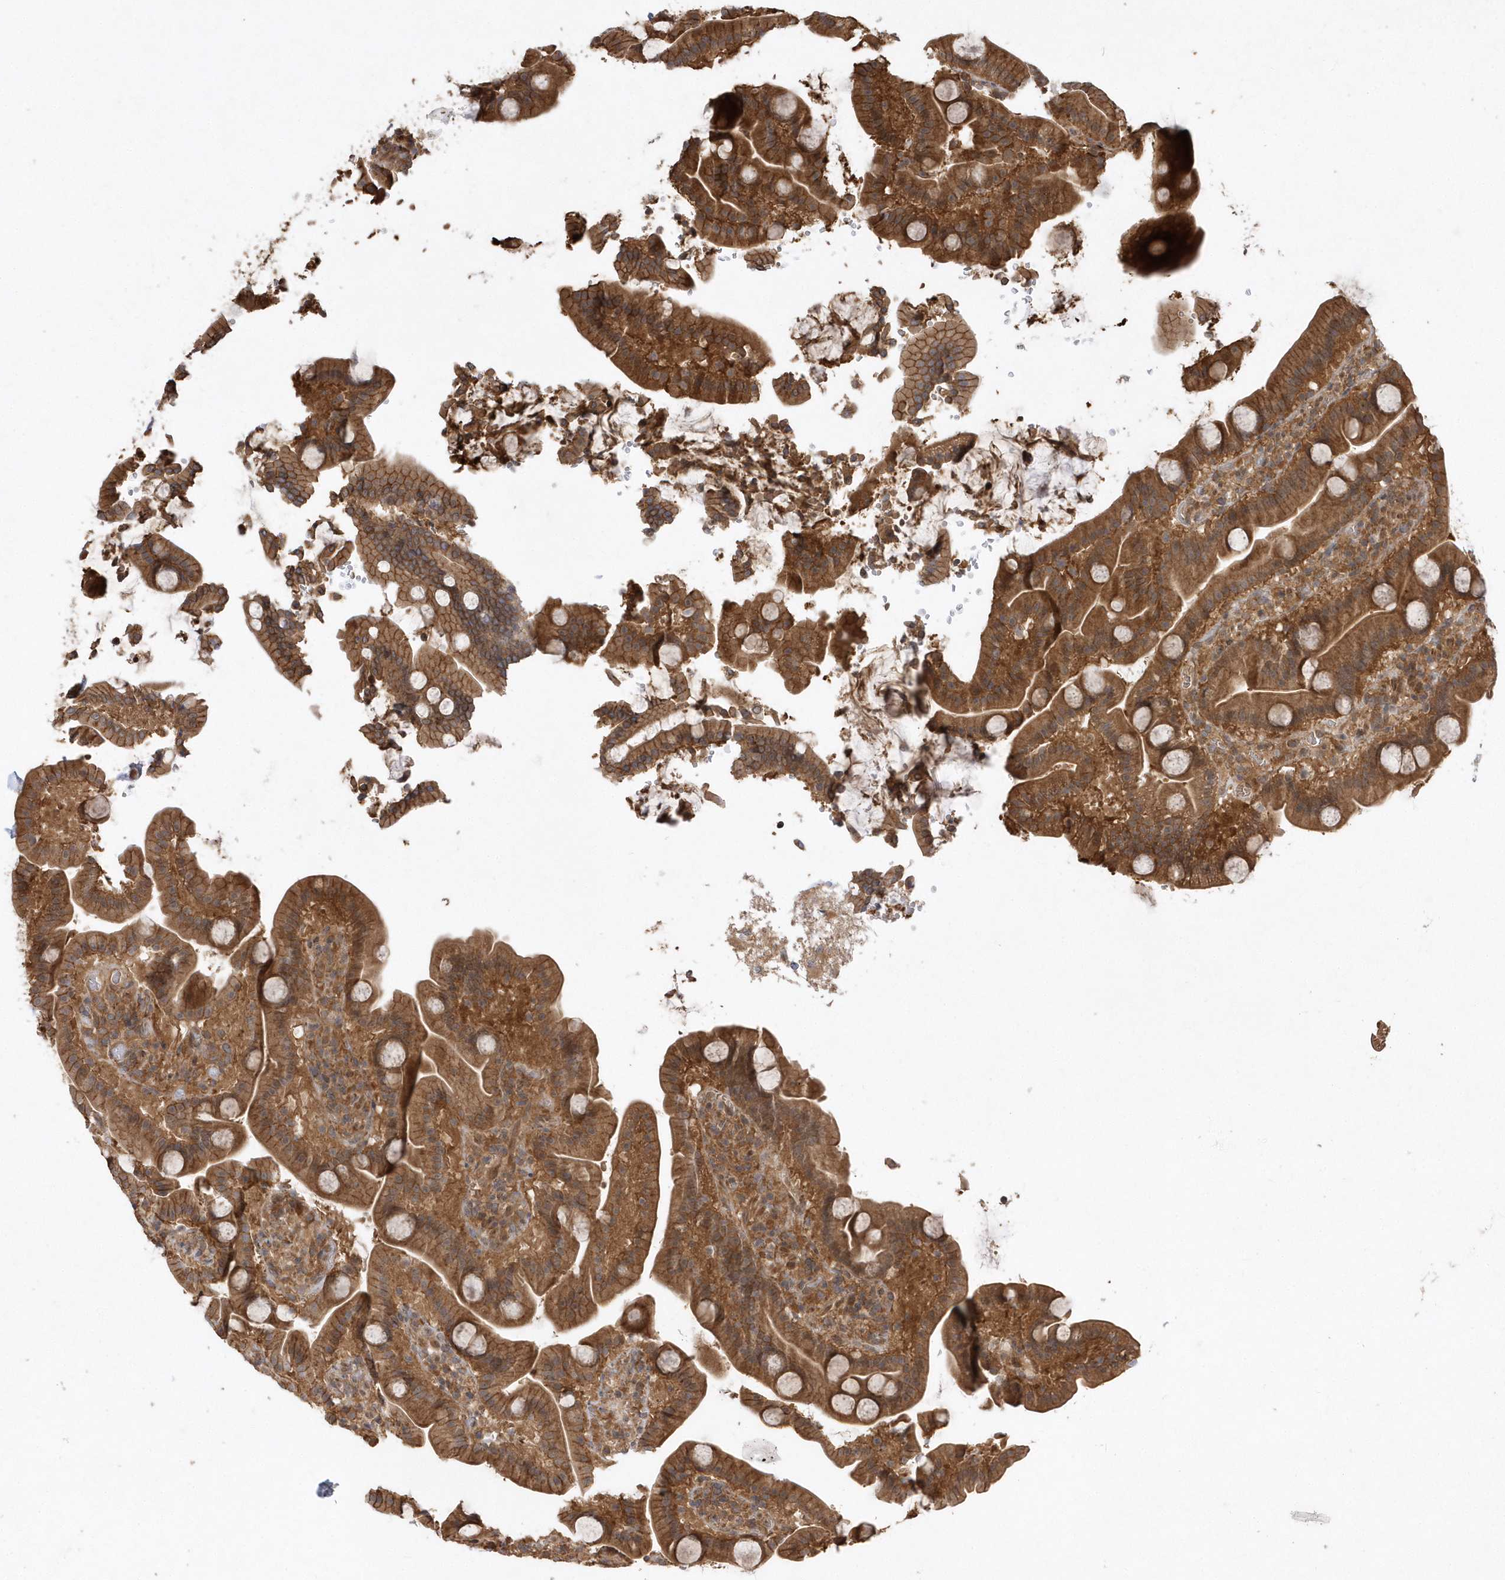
{"staining": {"intensity": "moderate", "quantity": ">75%", "location": "cytoplasmic/membranous"}, "tissue": "duodenum", "cell_type": "Glandular cells", "image_type": "normal", "snomed": [{"axis": "morphology", "description": "Normal tissue, NOS"}, {"axis": "topography", "description": "Duodenum"}], "caption": "A medium amount of moderate cytoplasmic/membranous expression is appreciated in approximately >75% of glandular cells in unremarkable duodenum. Nuclei are stained in blue.", "gene": "GFM2", "patient": {"sex": "male", "age": 55}}